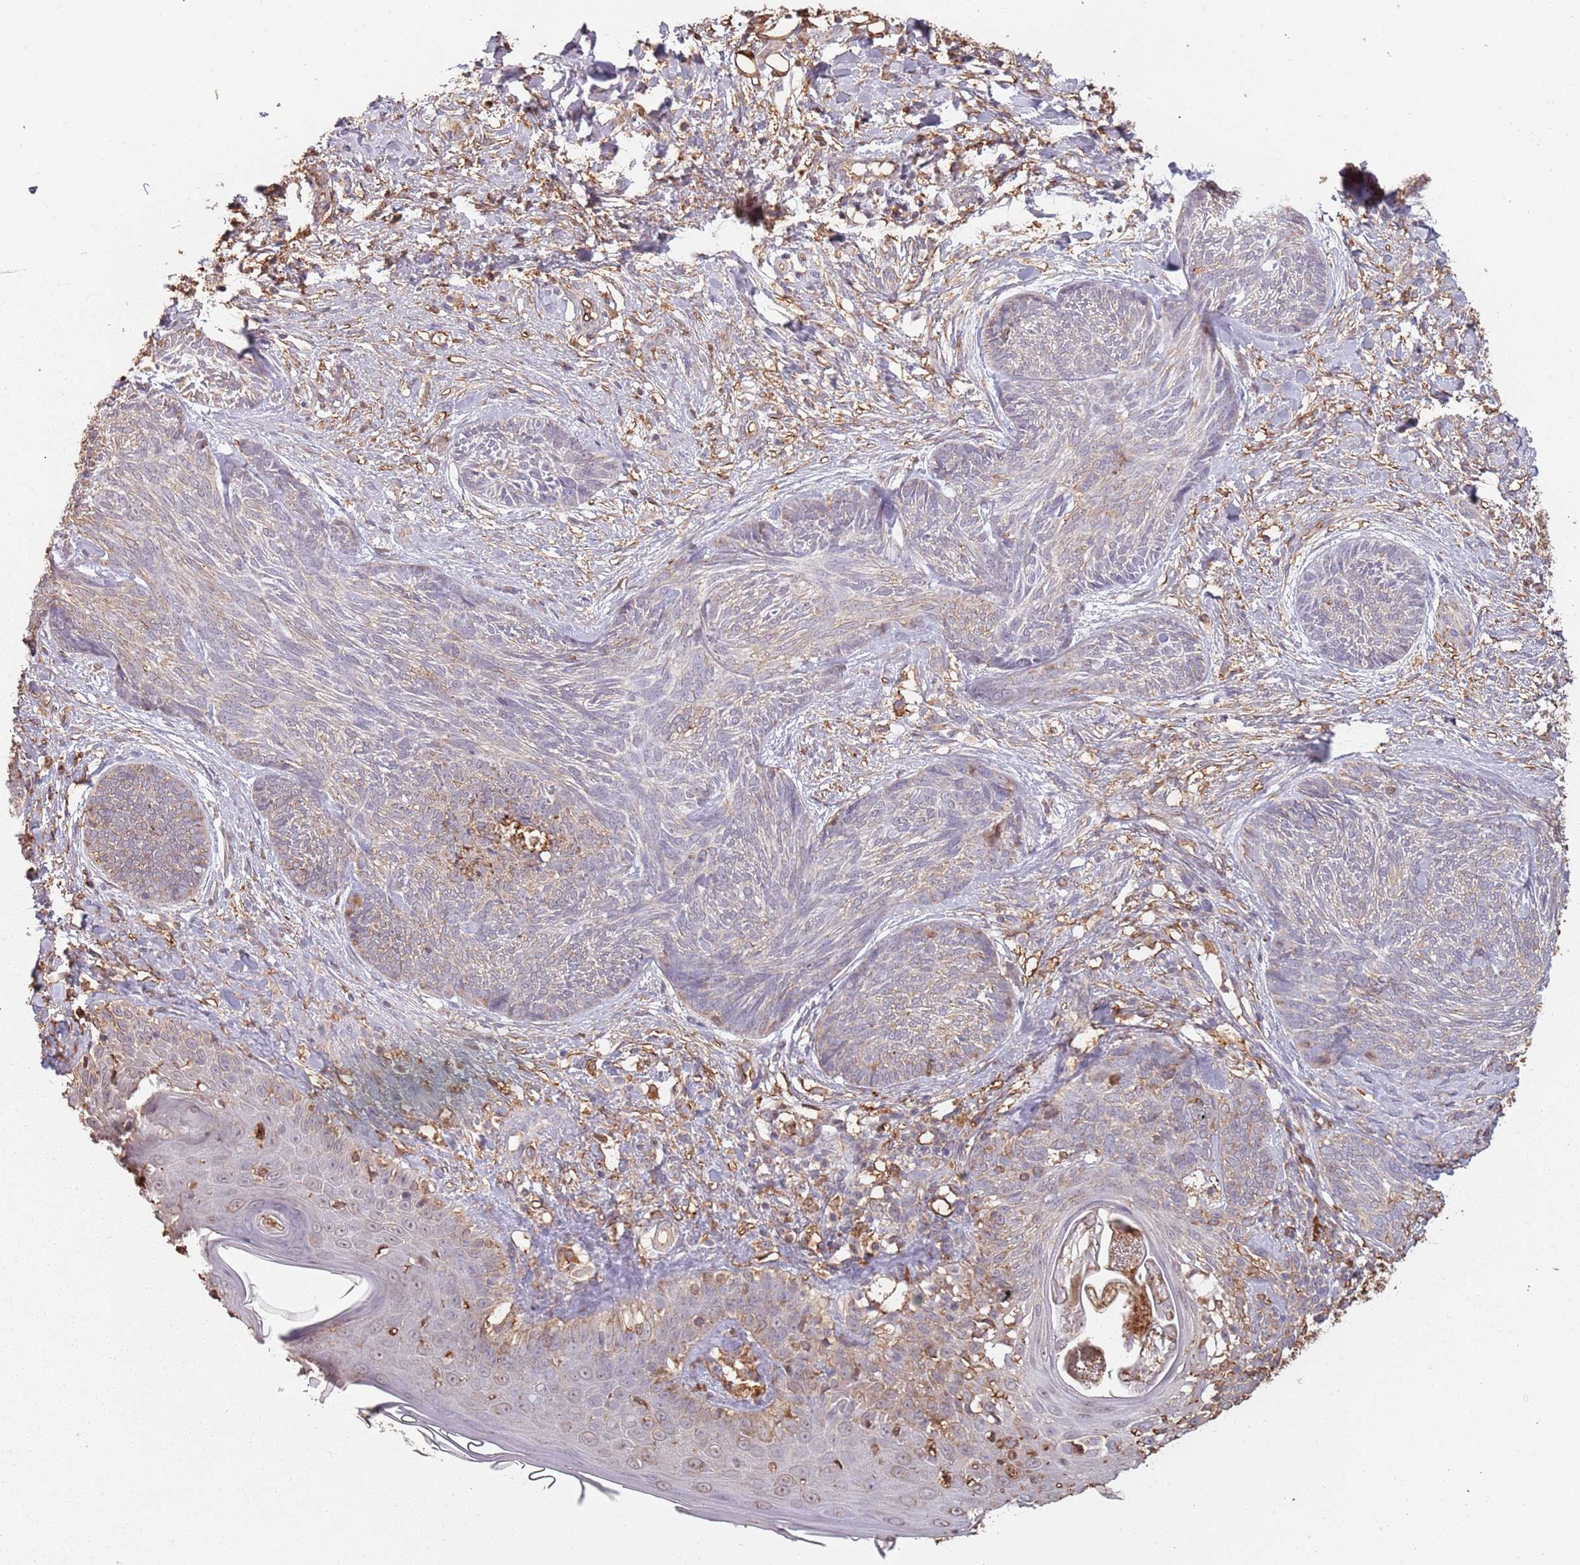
{"staining": {"intensity": "weak", "quantity": "<25%", "location": "cytoplasmic/membranous"}, "tissue": "skin cancer", "cell_type": "Tumor cells", "image_type": "cancer", "snomed": [{"axis": "morphology", "description": "Basal cell carcinoma"}, {"axis": "topography", "description": "Skin"}], "caption": "This is a image of IHC staining of basal cell carcinoma (skin), which shows no expression in tumor cells.", "gene": "ATOSB", "patient": {"sex": "male", "age": 73}}